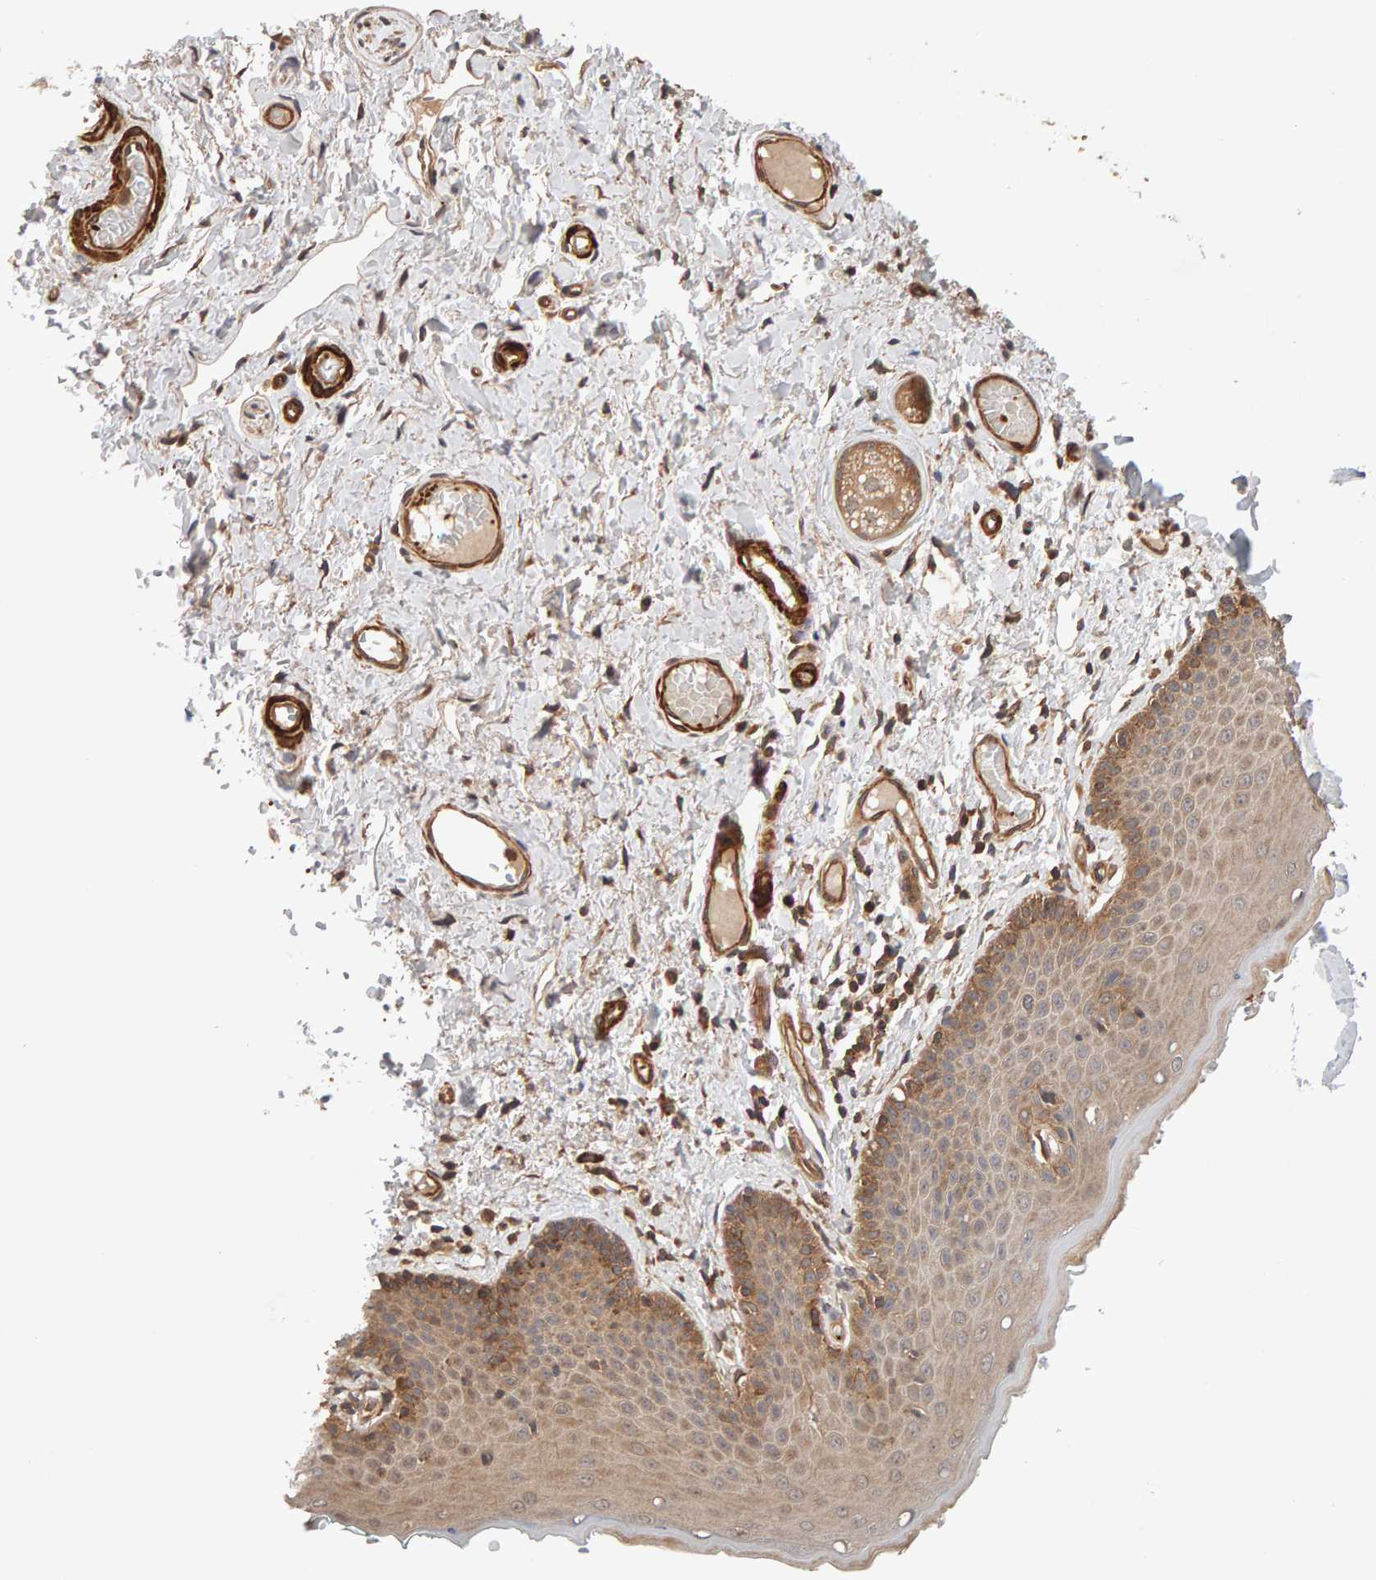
{"staining": {"intensity": "weak", "quantity": ">75%", "location": "cytoplasmic/membranous"}, "tissue": "skin", "cell_type": "Epidermal cells", "image_type": "normal", "snomed": [{"axis": "morphology", "description": "Normal tissue, NOS"}, {"axis": "topography", "description": "Vulva"}], "caption": "Skin stained with DAB IHC reveals low levels of weak cytoplasmic/membranous expression in about >75% of epidermal cells.", "gene": "SYNRG", "patient": {"sex": "female", "age": 66}}